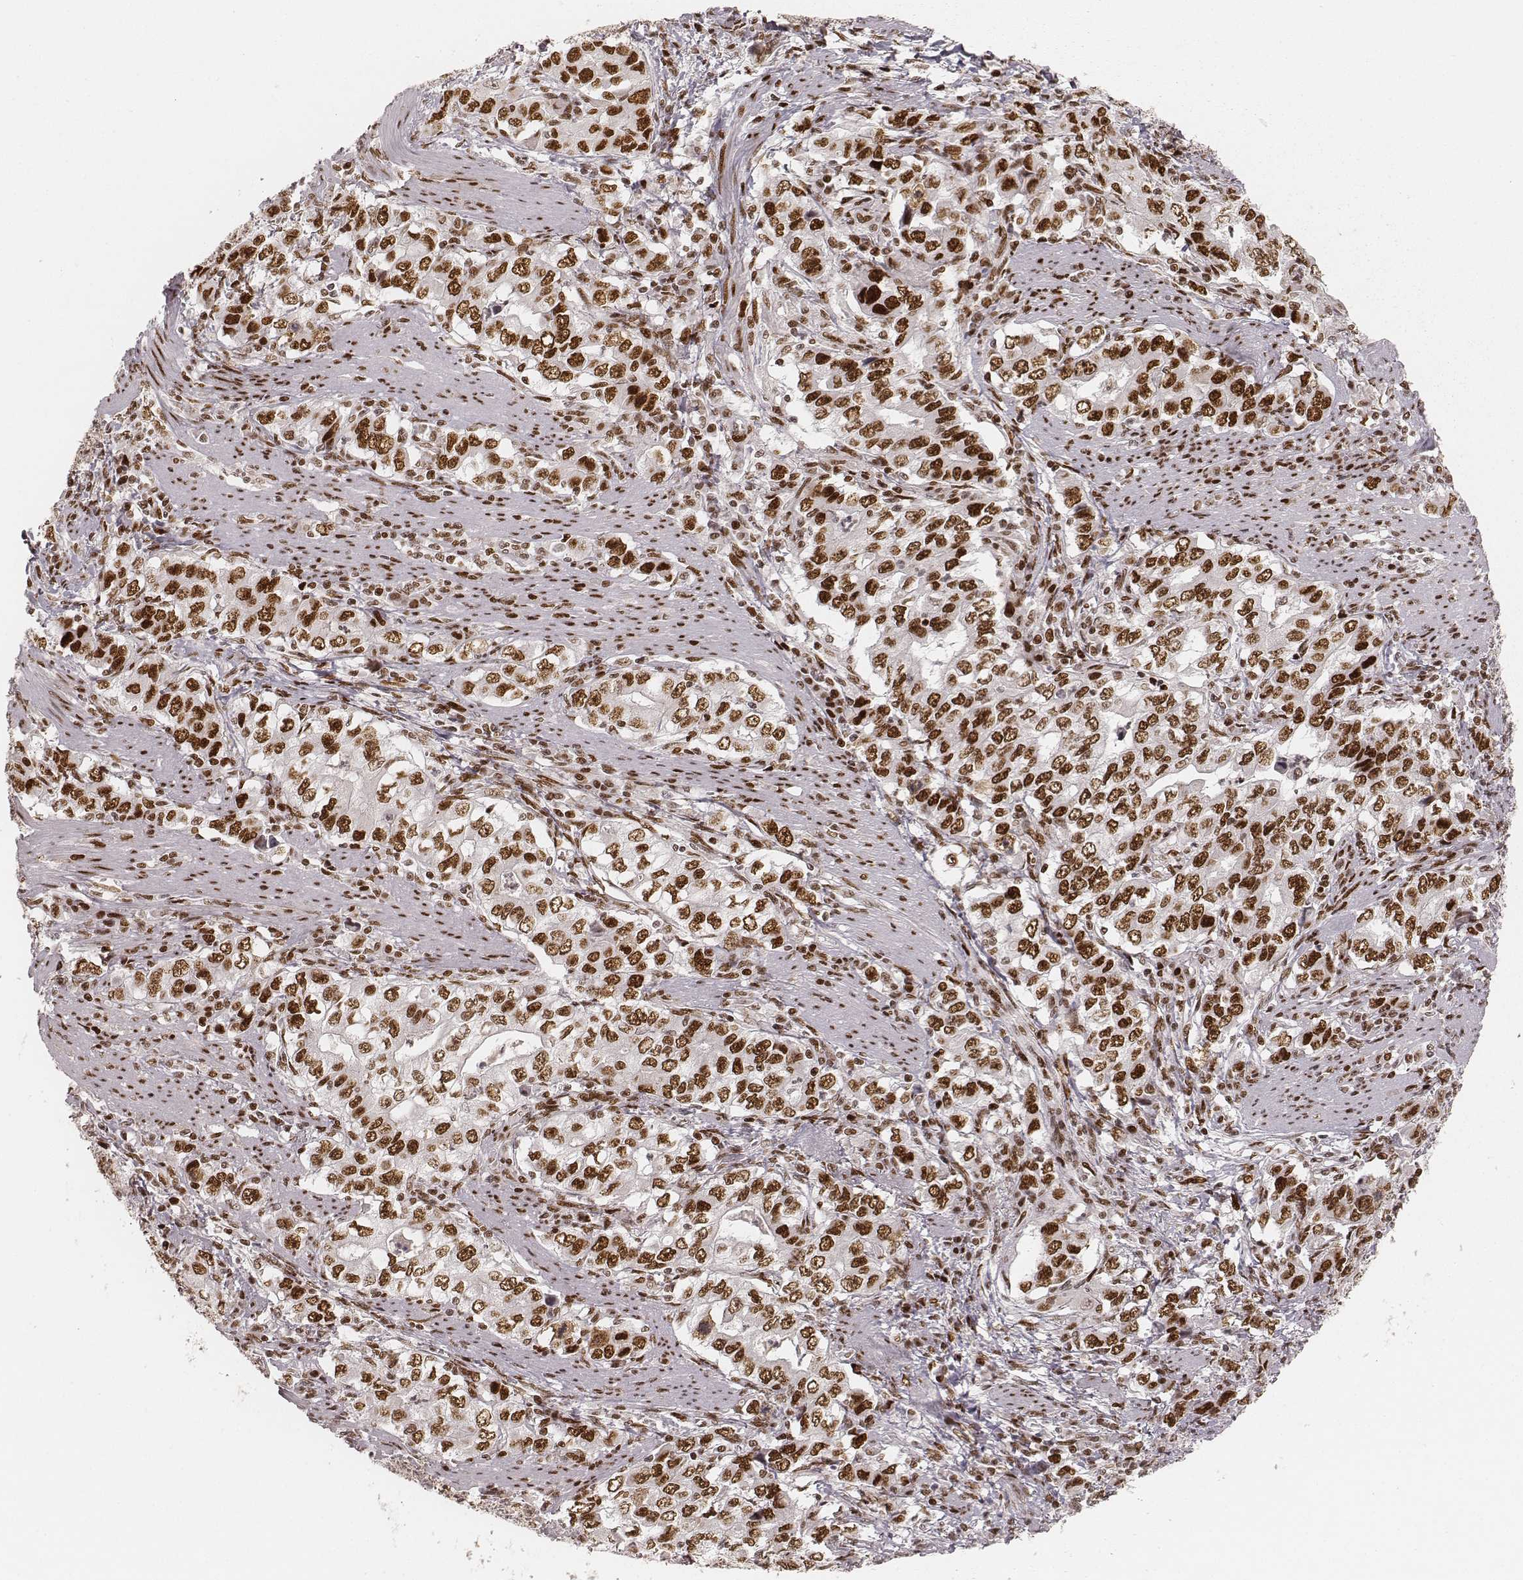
{"staining": {"intensity": "strong", "quantity": ">75%", "location": "nuclear"}, "tissue": "stomach cancer", "cell_type": "Tumor cells", "image_type": "cancer", "snomed": [{"axis": "morphology", "description": "Adenocarcinoma, NOS"}, {"axis": "topography", "description": "Stomach, lower"}], "caption": "This is an image of IHC staining of stomach adenocarcinoma, which shows strong expression in the nuclear of tumor cells.", "gene": "HNRNPC", "patient": {"sex": "female", "age": 72}}